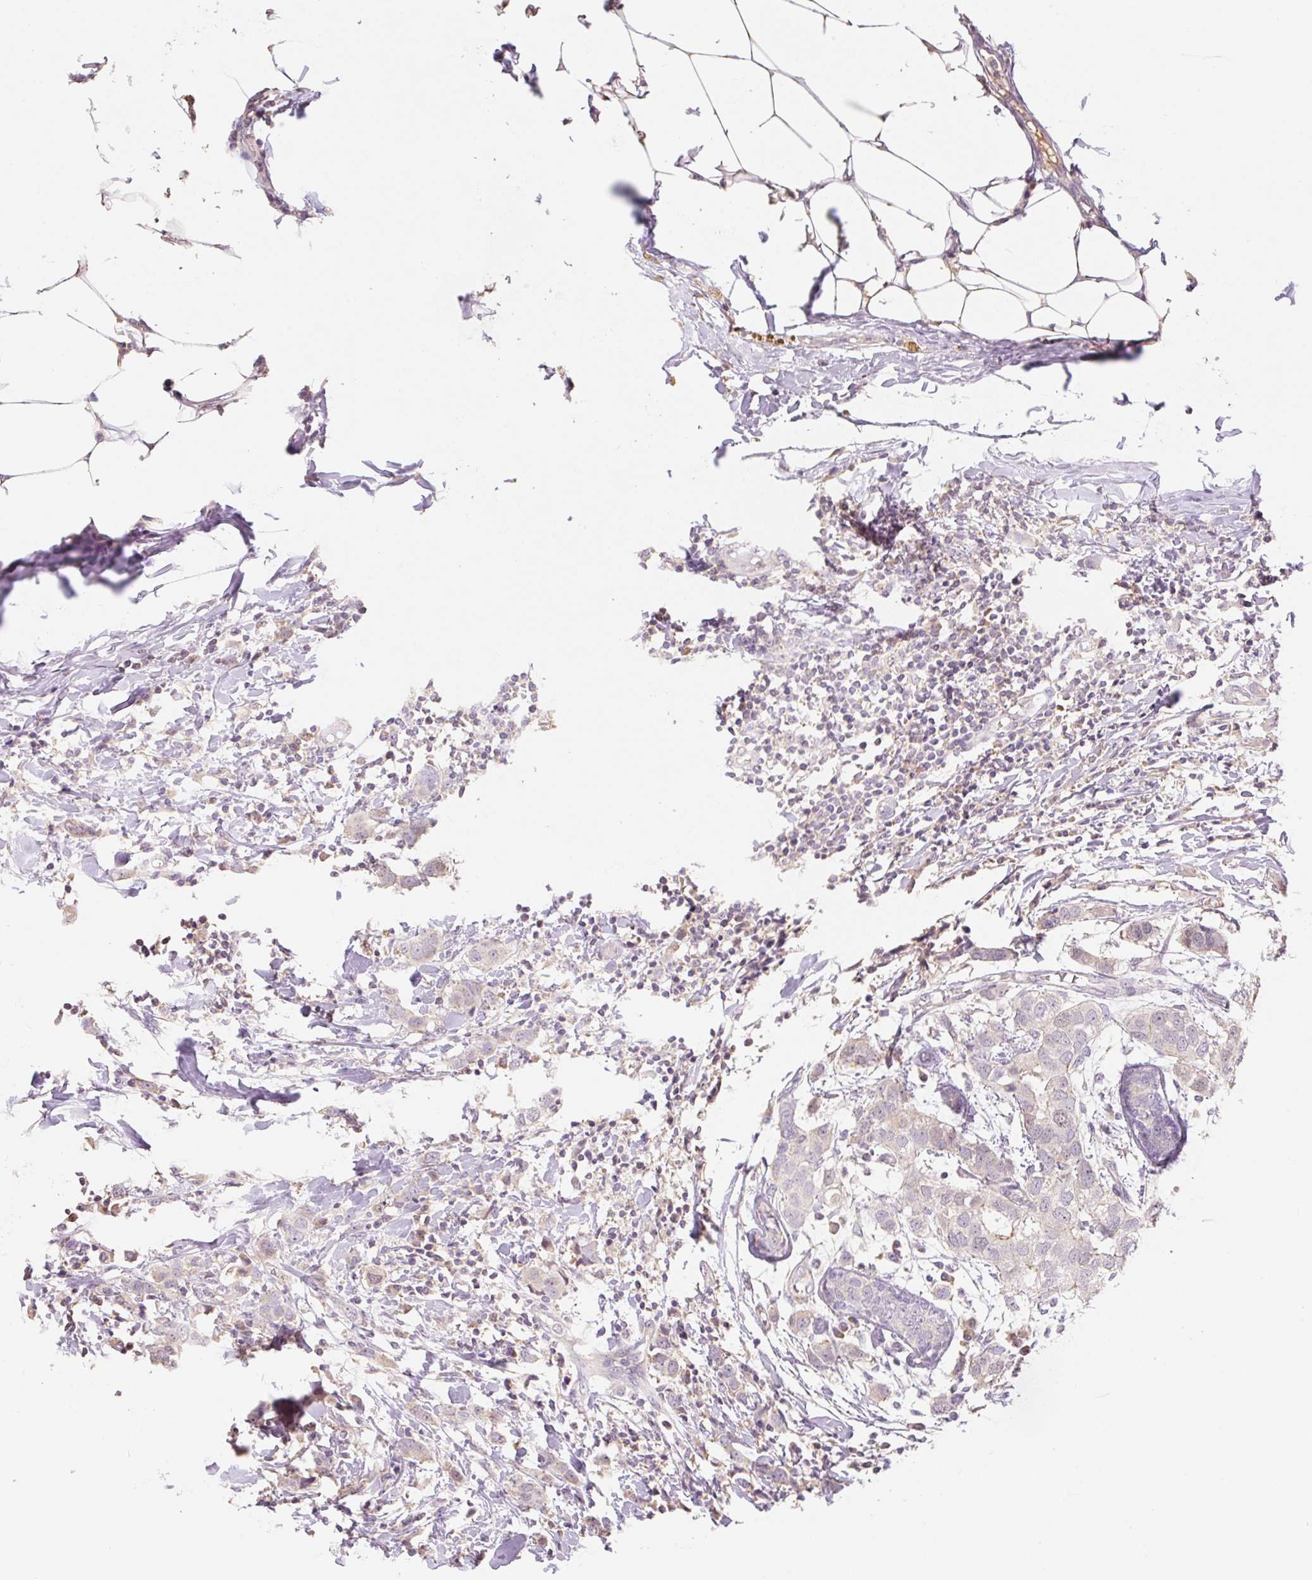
{"staining": {"intensity": "weak", "quantity": "<25%", "location": "cytoplasmic/membranous,nuclear"}, "tissue": "breast cancer", "cell_type": "Tumor cells", "image_type": "cancer", "snomed": [{"axis": "morphology", "description": "Duct carcinoma"}, {"axis": "topography", "description": "Breast"}], "caption": "Immunohistochemistry (IHC) photomicrograph of neoplastic tissue: breast cancer stained with DAB displays no significant protein positivity in tumor cells. (DAB immunohistochemistry (IHC) with hematoxylin counter stain).", "gene": "MIA2", "patient": {"sex": "female", "age": 50}}